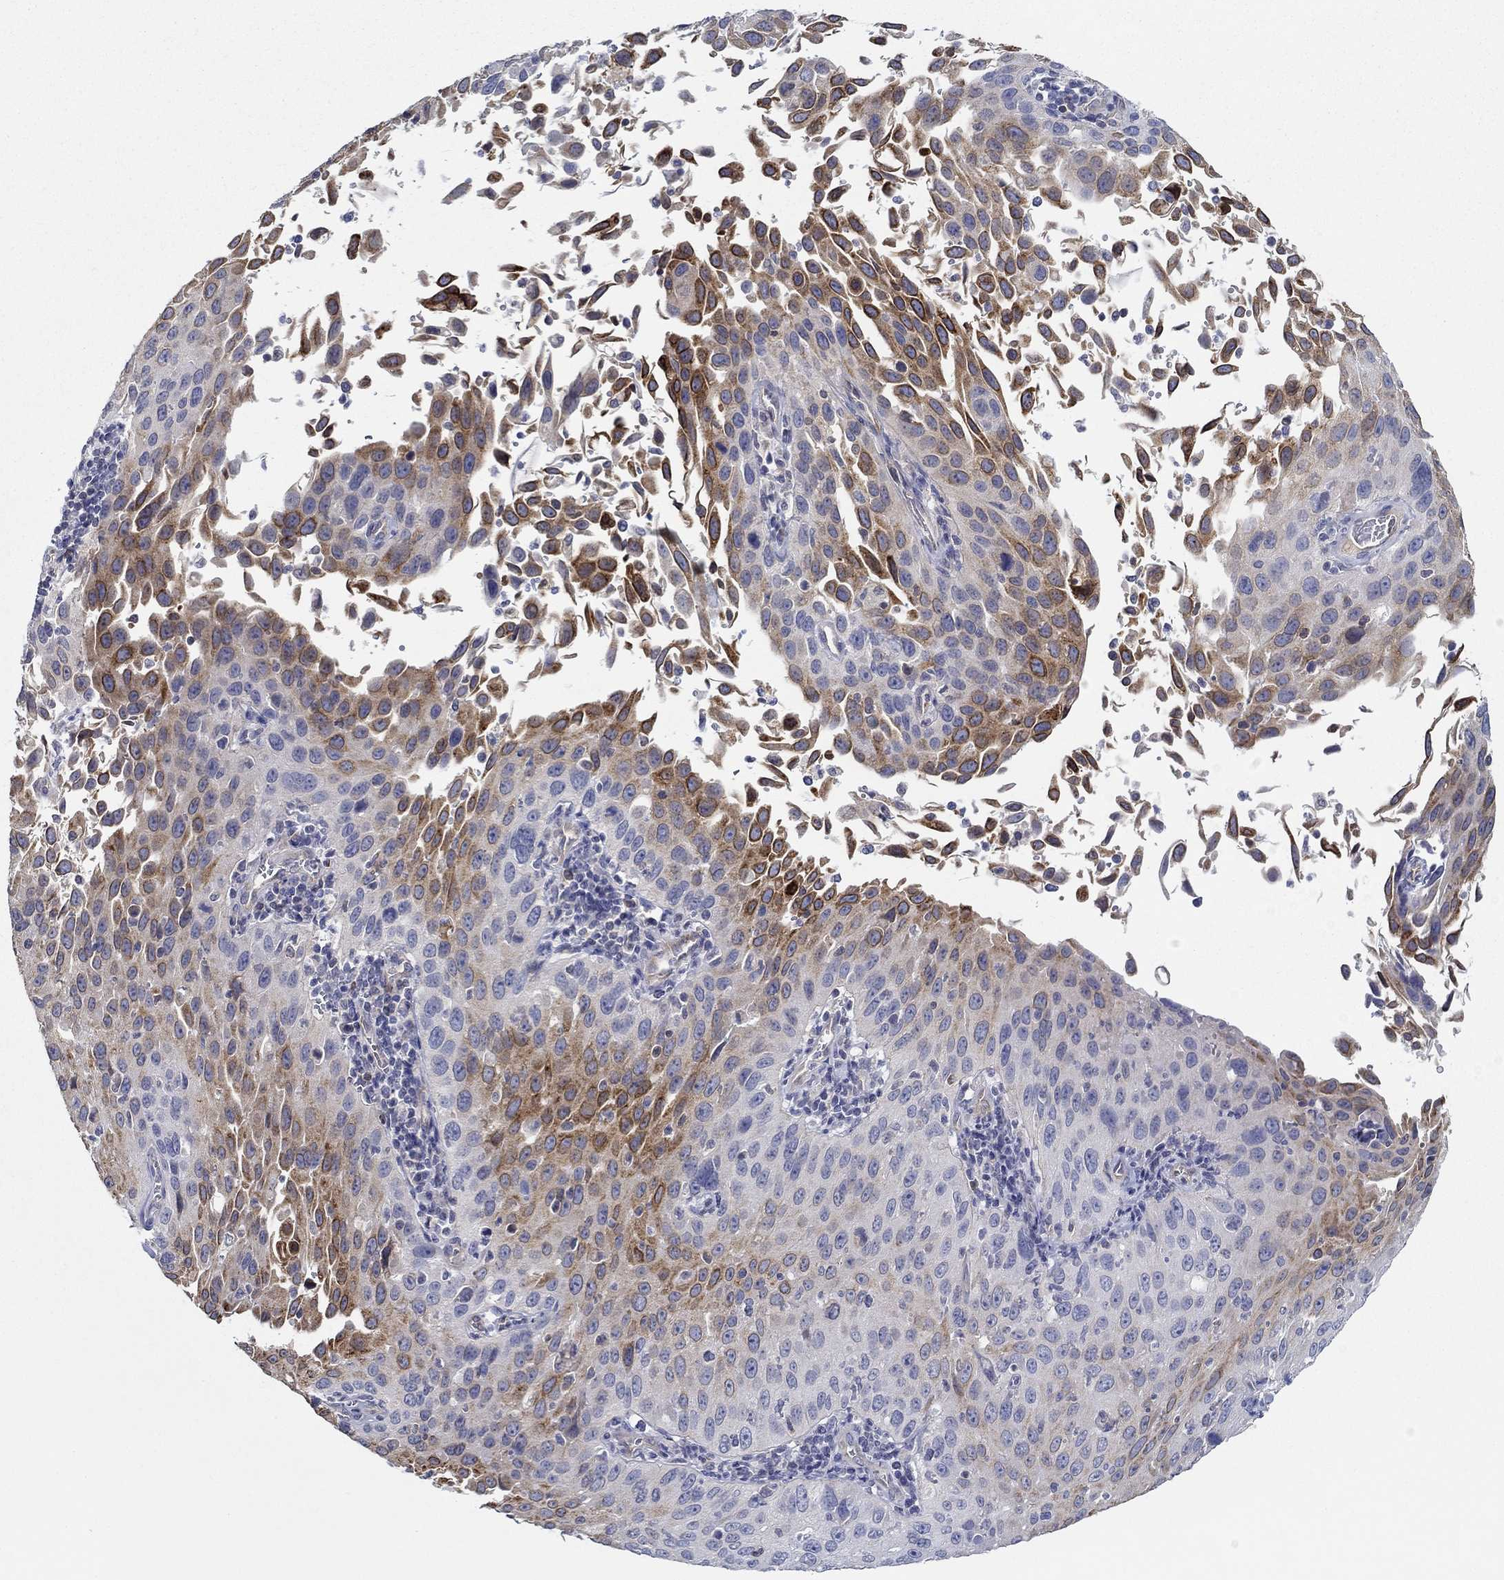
{"staining": {"intensity": "moderate", "quantity": "25%-75%", "location": "cytoplasmic/membranous"}, "tissue": "cervical cancer", "cell_type": "Tumor cells", "image_type": "cancer", "snomed": [{"axis": "morphology", "description": "Squamous cell carcinoma, NOS"}, {"axis": "topography", "description": "Cervix"}], "caption": "Protein analysis of squamous cell carcinoma (cervical) tissue demonstrates moderate cytoplasmic/membranous expression in about 25%-75% of tumor cells. (Stains: DAB in brown, nuclei in blue, Microscopy: brightfield microscopy at high magnification).", "gene": "ERMP1", "patient": {"sex": "female", "age": 26}}